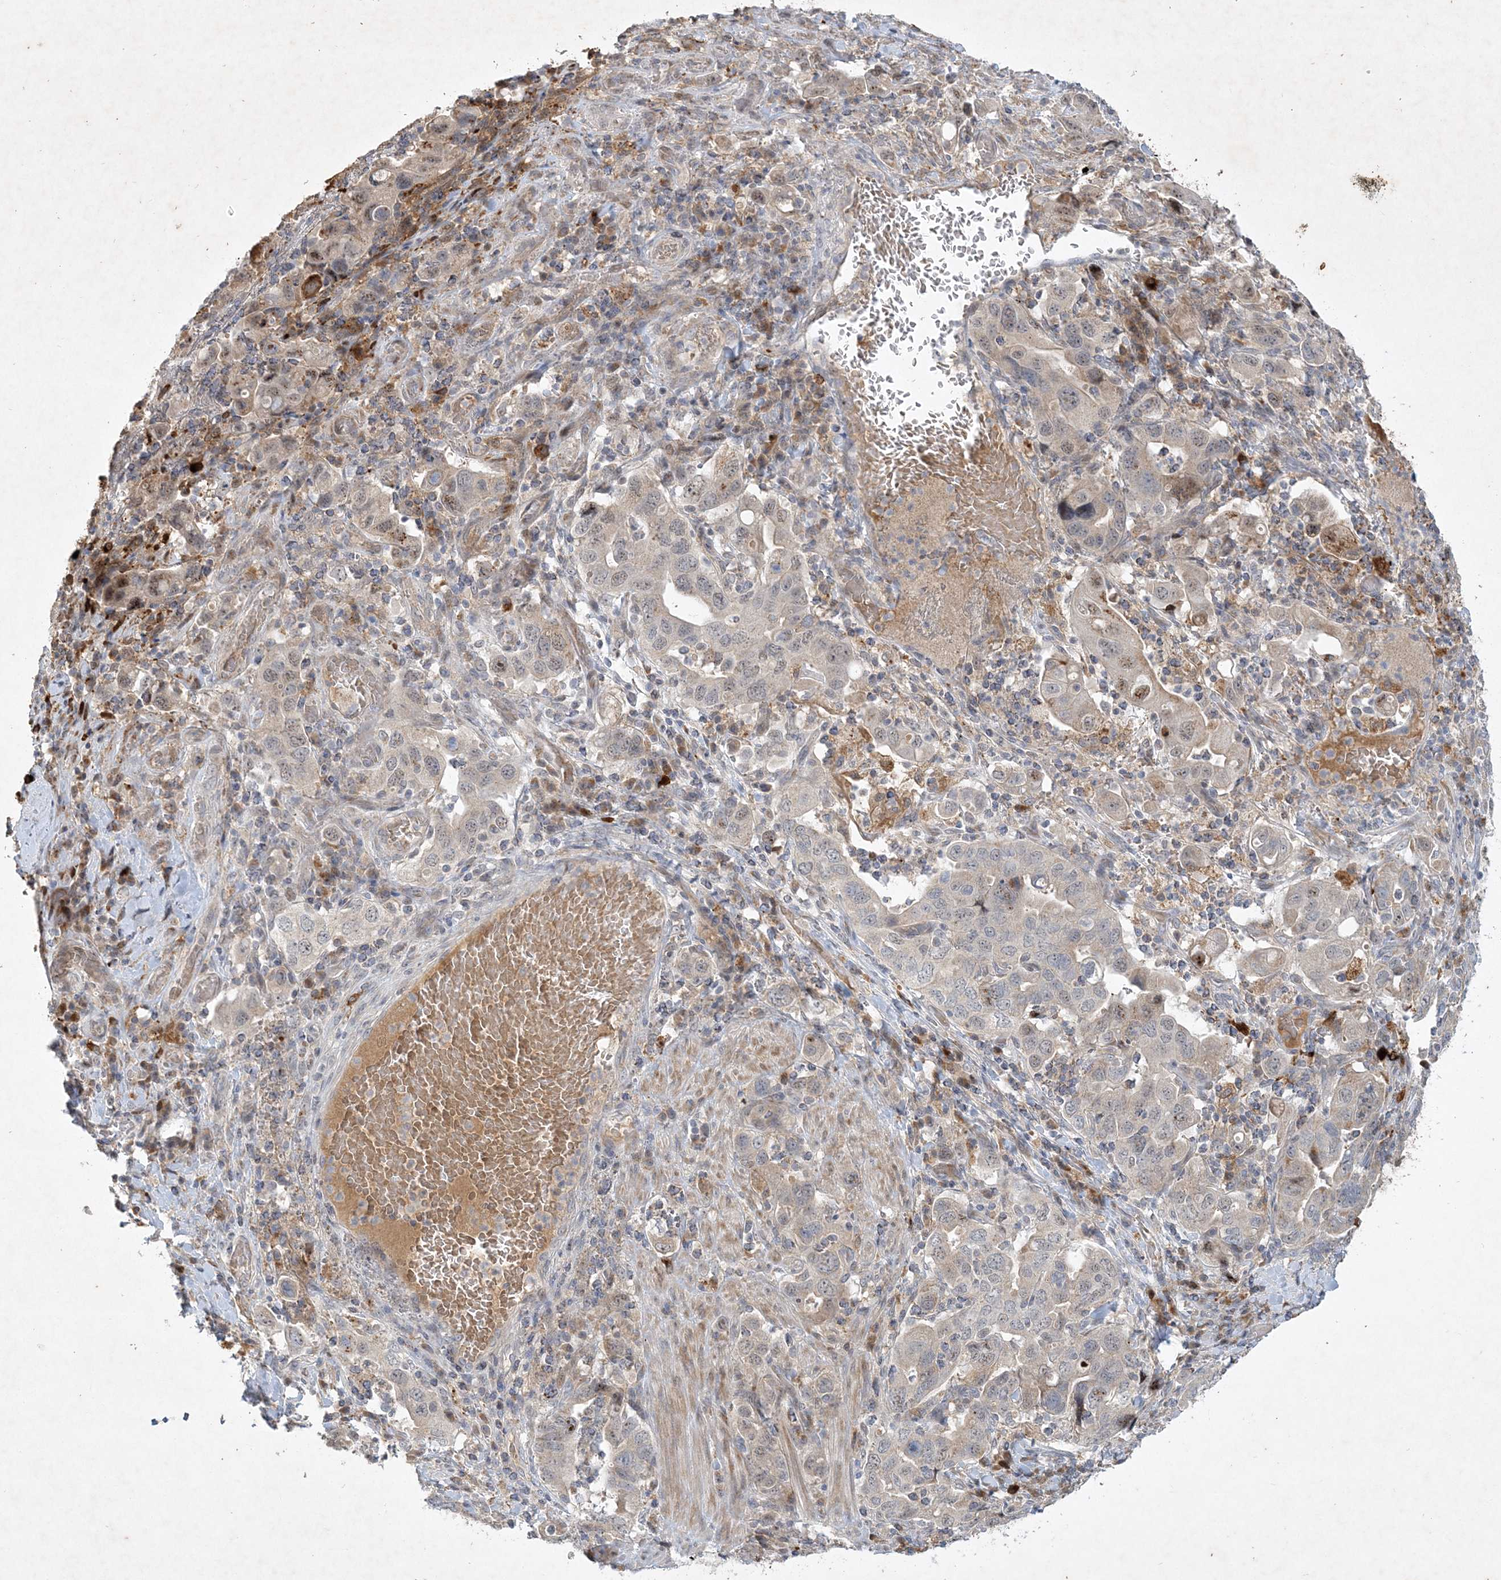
{"staining": {"intensity": "weak", "quantity": "25%-75%", "location": "cytoplasmic/membranous"}, "tissue": "stomach cancer", "cell_type": "Tumor cells", "image_type": "cancer", "snomed": [{"axis": "morphology", "description": "Adenocarcinoma, NOS"}, {"axis": "topography", "description": "Stomach, upper"}], "caption": "Weak cytoplasmic/membranous staining for a protein is identified in approximately 25%-75% of tumor cells of stomach adenocarcinoma using IHC.", "gene": "THG1L", "patient": {"sex": "male", "age": 62}}